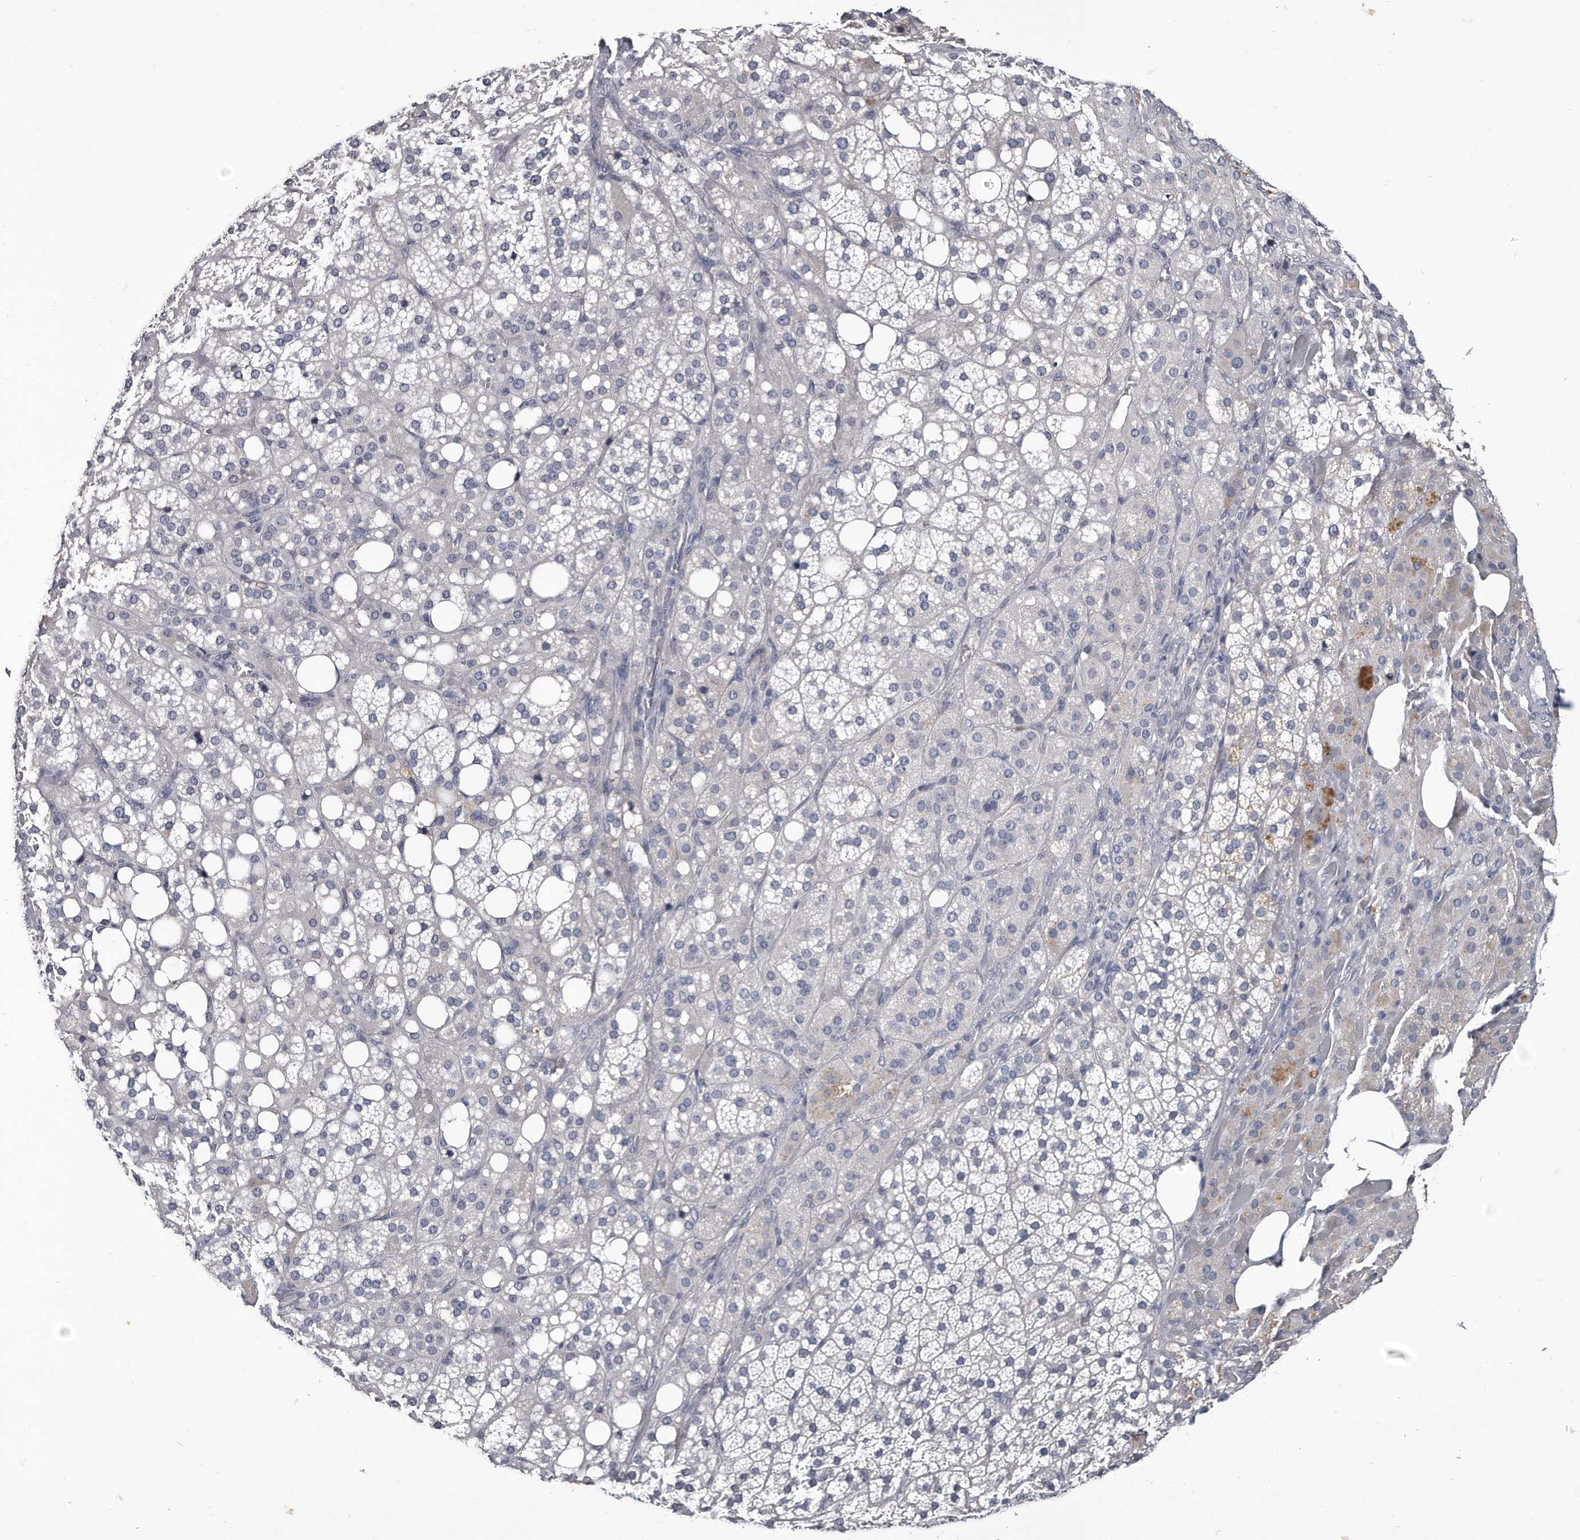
{"staining": {"intensity": "negative", "quantity": "none", "location": "none"}, "tissue": "adrenal gland", "cell_type": "Glandular cells", "image_type": "normal", "snomed": [{"axis": "morphology", "description": "Normal tissue, NOS"}, {"axis": "topography", "description": "Adrenal gland"}], "caption": "A high-resolution image shows immunohistochemistry (IHC) staining of unremarkable adrenal gland, which exhibits no significant staining in glandular cells.", "gene": "GAPVD1", "patient": {"sex": "female", "age": 59}}